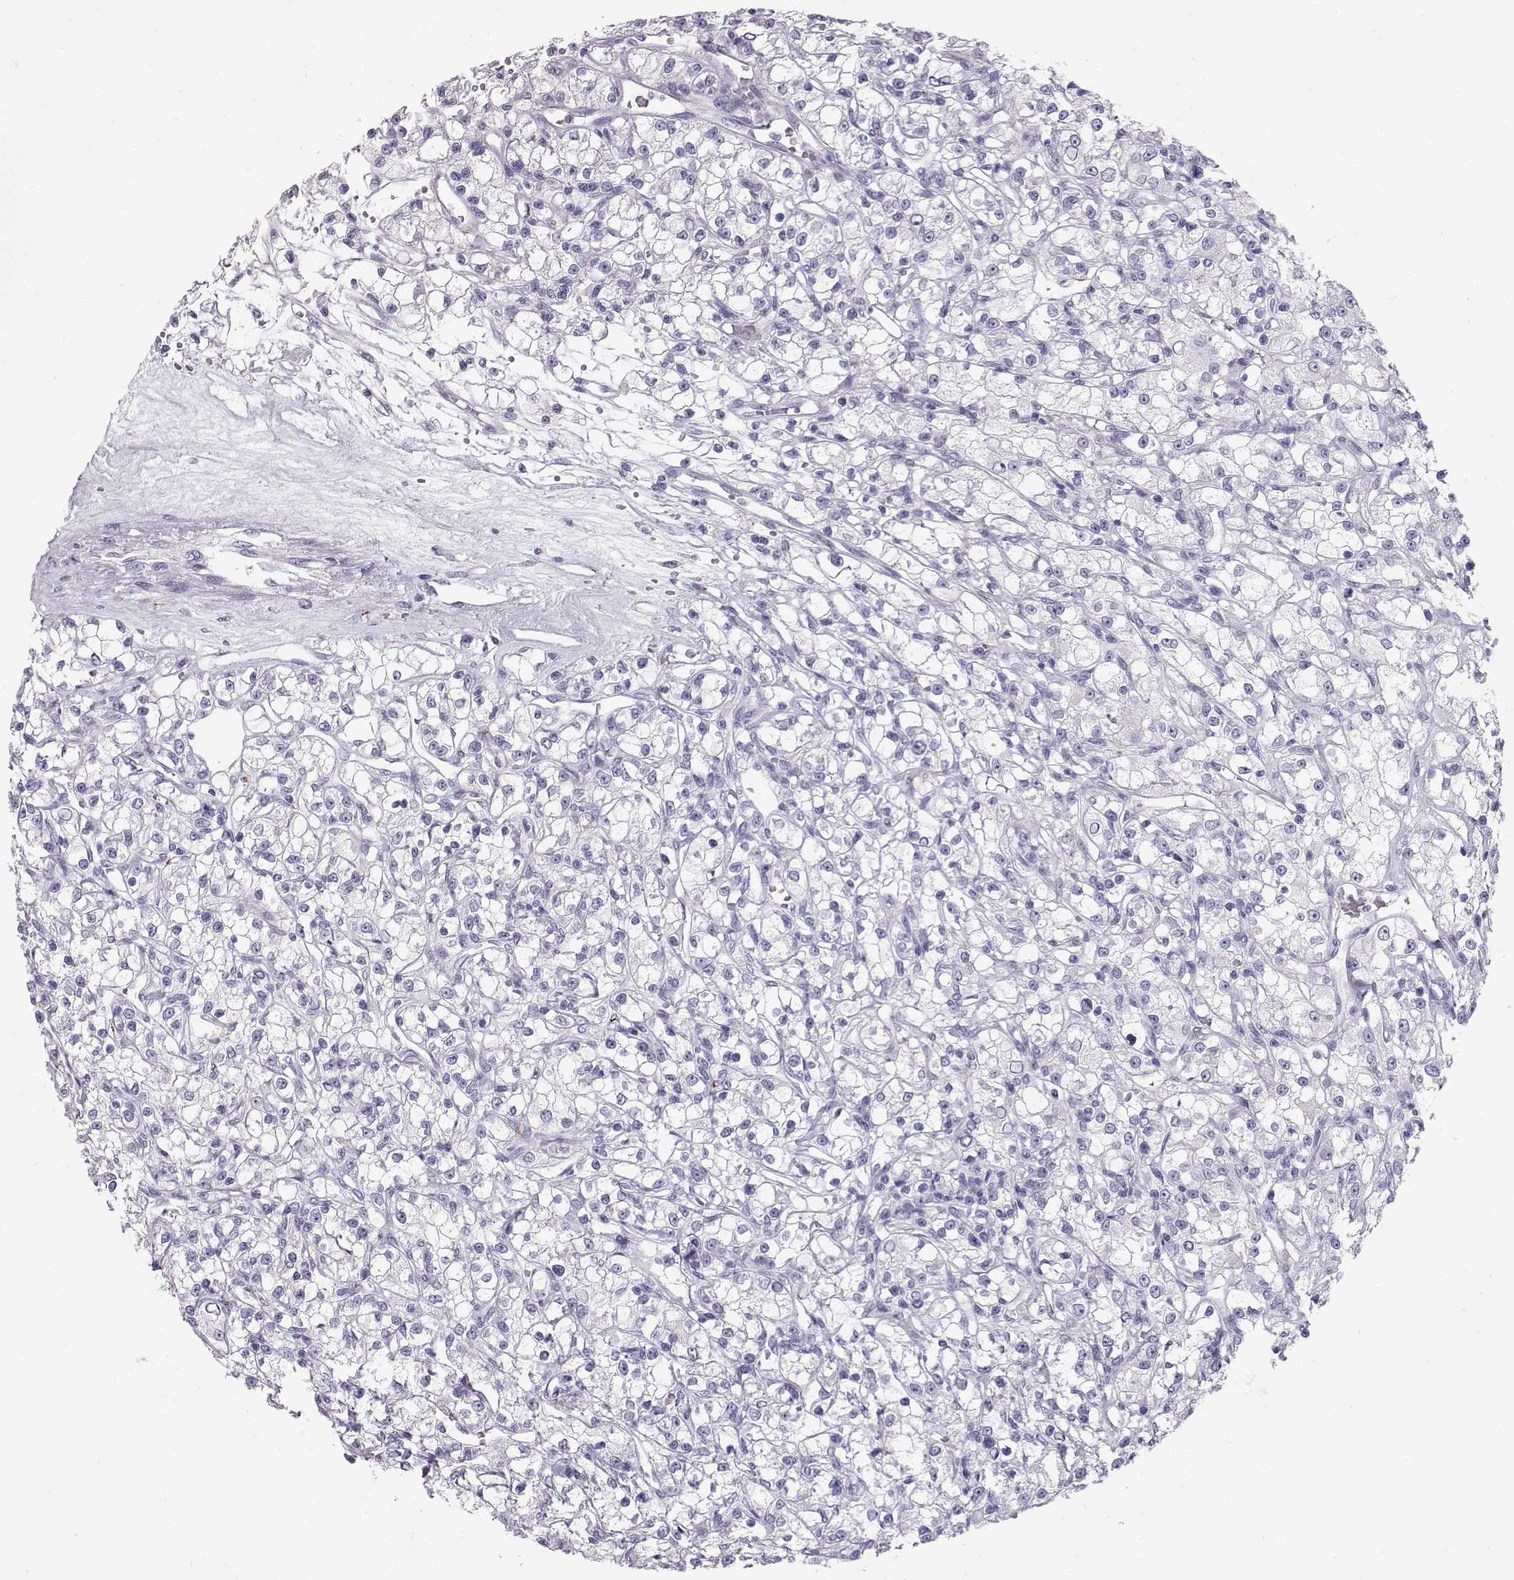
{"staining": {"intensity": "negative", "quantity": "none", "location": "none"}, "tissue": "renal cancer", "cell_type": "Tumor cells", "image_type": "cancer", "snomed": [{"axis": "morphology", "description": "Adenocarcinoma, NOS"}, {"axis": "topography", "description": "Kidney"}], "caption": "IHC image of neoplastic tissue: adenocarcinoma (renal) stained with DAB shows no significant protein positivity in tumor cells. (DAB (3,3'-diaminobenzidine) immunohistochemistry visualized using brightfield microscopy, high magnification).", "gene": "RD3", "patient": {"sex": "female", "age": 59}}